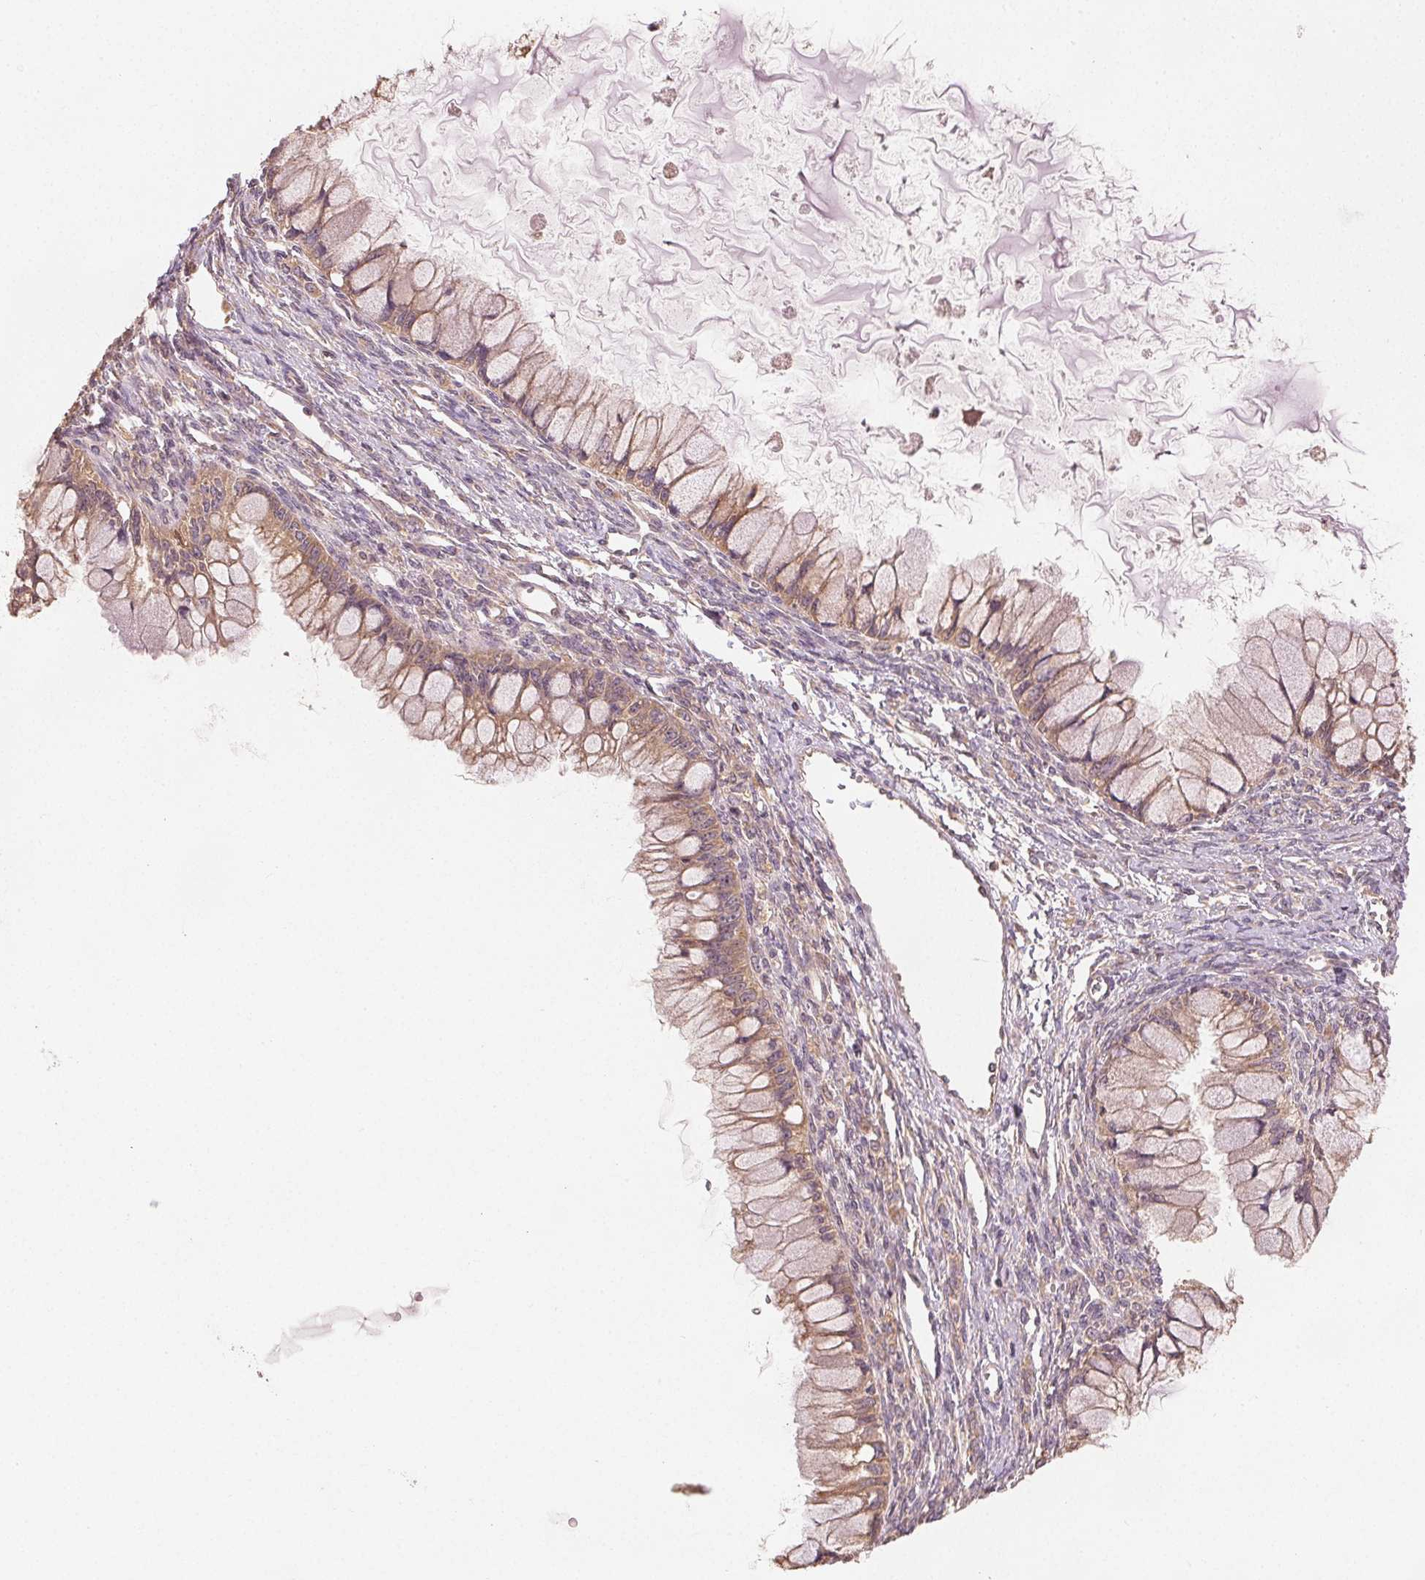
{"staining": {"intensity": "weak", "quantity": ">75%", "location": "cytoplasmic/membranous"}, "tissue": "ovarian cancer", "cell_type": "Tumor cells", "image_type": "cancer", "snomed": [{"axis": "morphology", "description": "Cystadenocarcinoma, mucinous, NOS"}, {"axis": "topography", "description": "Ovary"}], "caption": "About >75% of tumor cells in human mucinous cystadenocarcinoma (ovarian) show weak cytoplasmic/membranous protein positivity as visualized by brown immunohistochemical staining.", "gene": "SEZ6L2", "patient": {"sex": "female", "age": 34}}